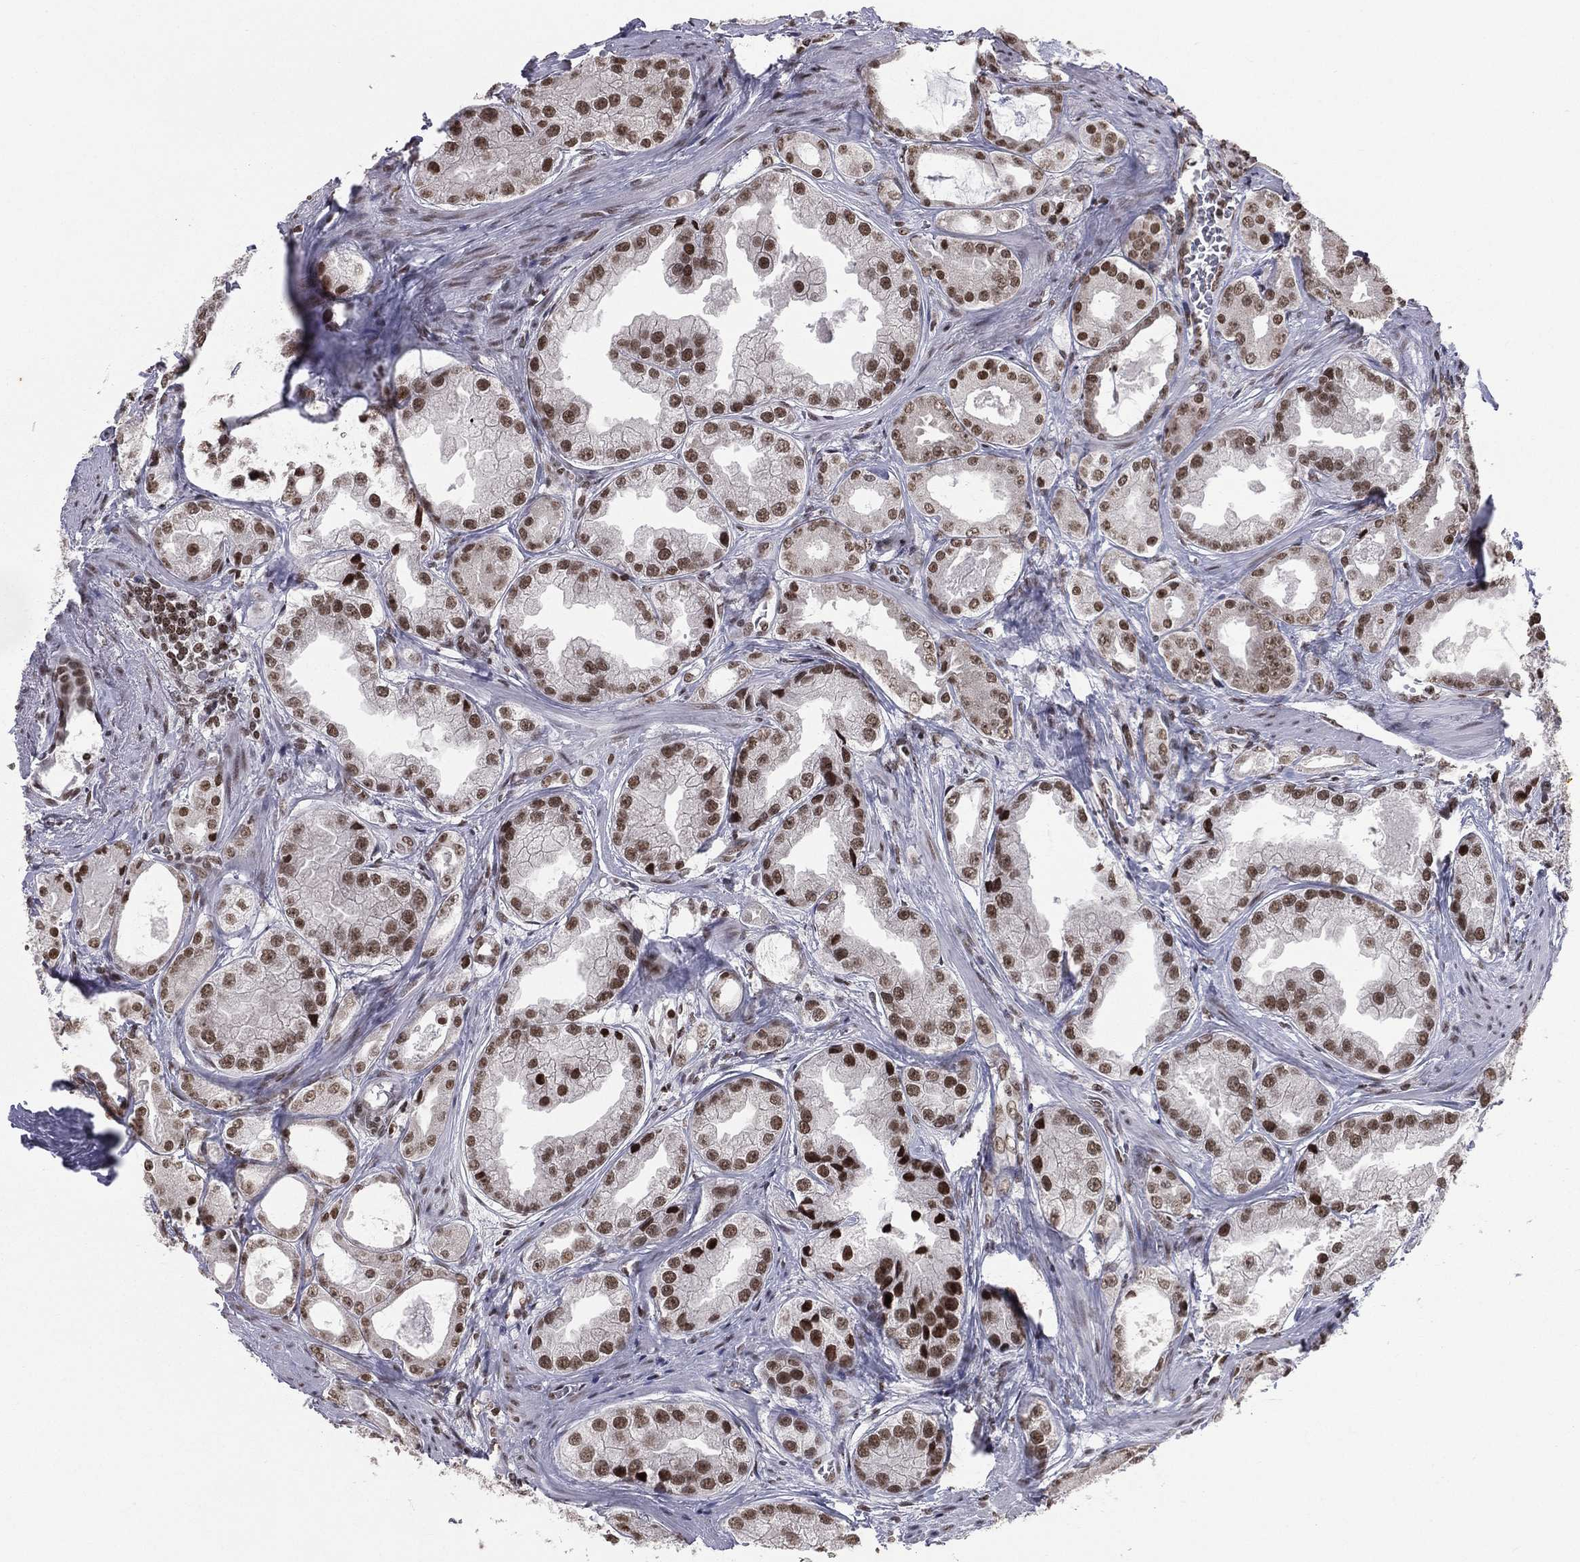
{"staining": {"intensity": "strong", "quantity": "25%-75%", "location": "nuclear"}, "tissue": "prostate cancer", "cell_type": "Tumor cells", "image_type": "cancer", "snomed": [{"axis": "morphology", "description": "Adenocarcinoma, NOS"}, {"axis": "topography", "description": "Prostate"}], "caption": "Protein analysis of prostate cancer (adenocarcinoma) tissue shows strong nuclear positivity in about 25%-75% of tumor cells. (DAB IHC with brightfield microscopy, high magnification).", "gene": "RFX7", "patient": {"sex": "male", "age": 61}}